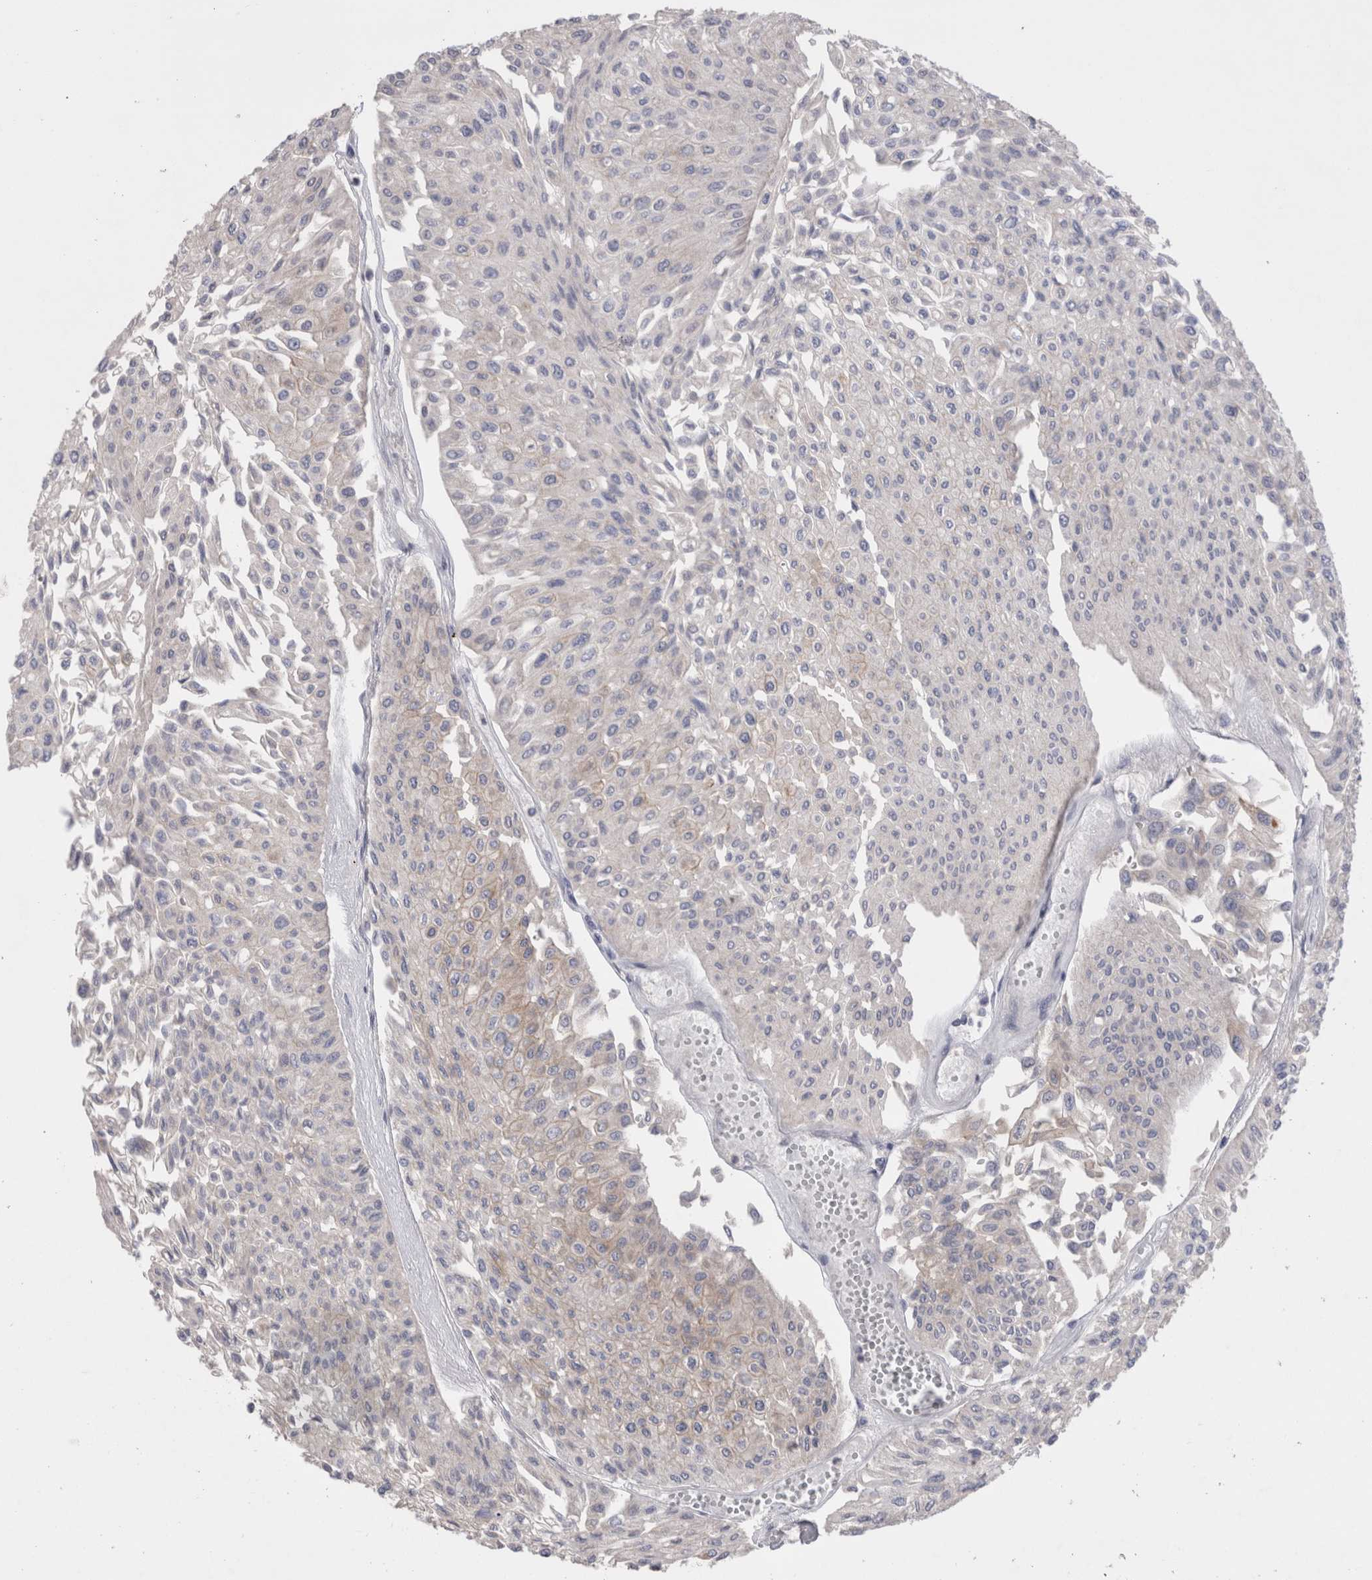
{"staining": {"intensity": "weak", "quantity": "<25%", "location": "cytoplasmic/membranous"}, "tissue": "urothelial cancer", "cell_type": "Tumor cells", "image_type": "cancer", "snomed": [{"axis": "morphology", "description": "Urothelial carcinoma, Low grade"}, {"axis": "topography", "description": "Urinary bladder"}], "caption": "This is an immunohistochemistry image of low-grade urothelial carcinoma. There is no positivity in tumor cells.", "gene": "OTOR", "patient": {"sex": "male", "age": 67}}